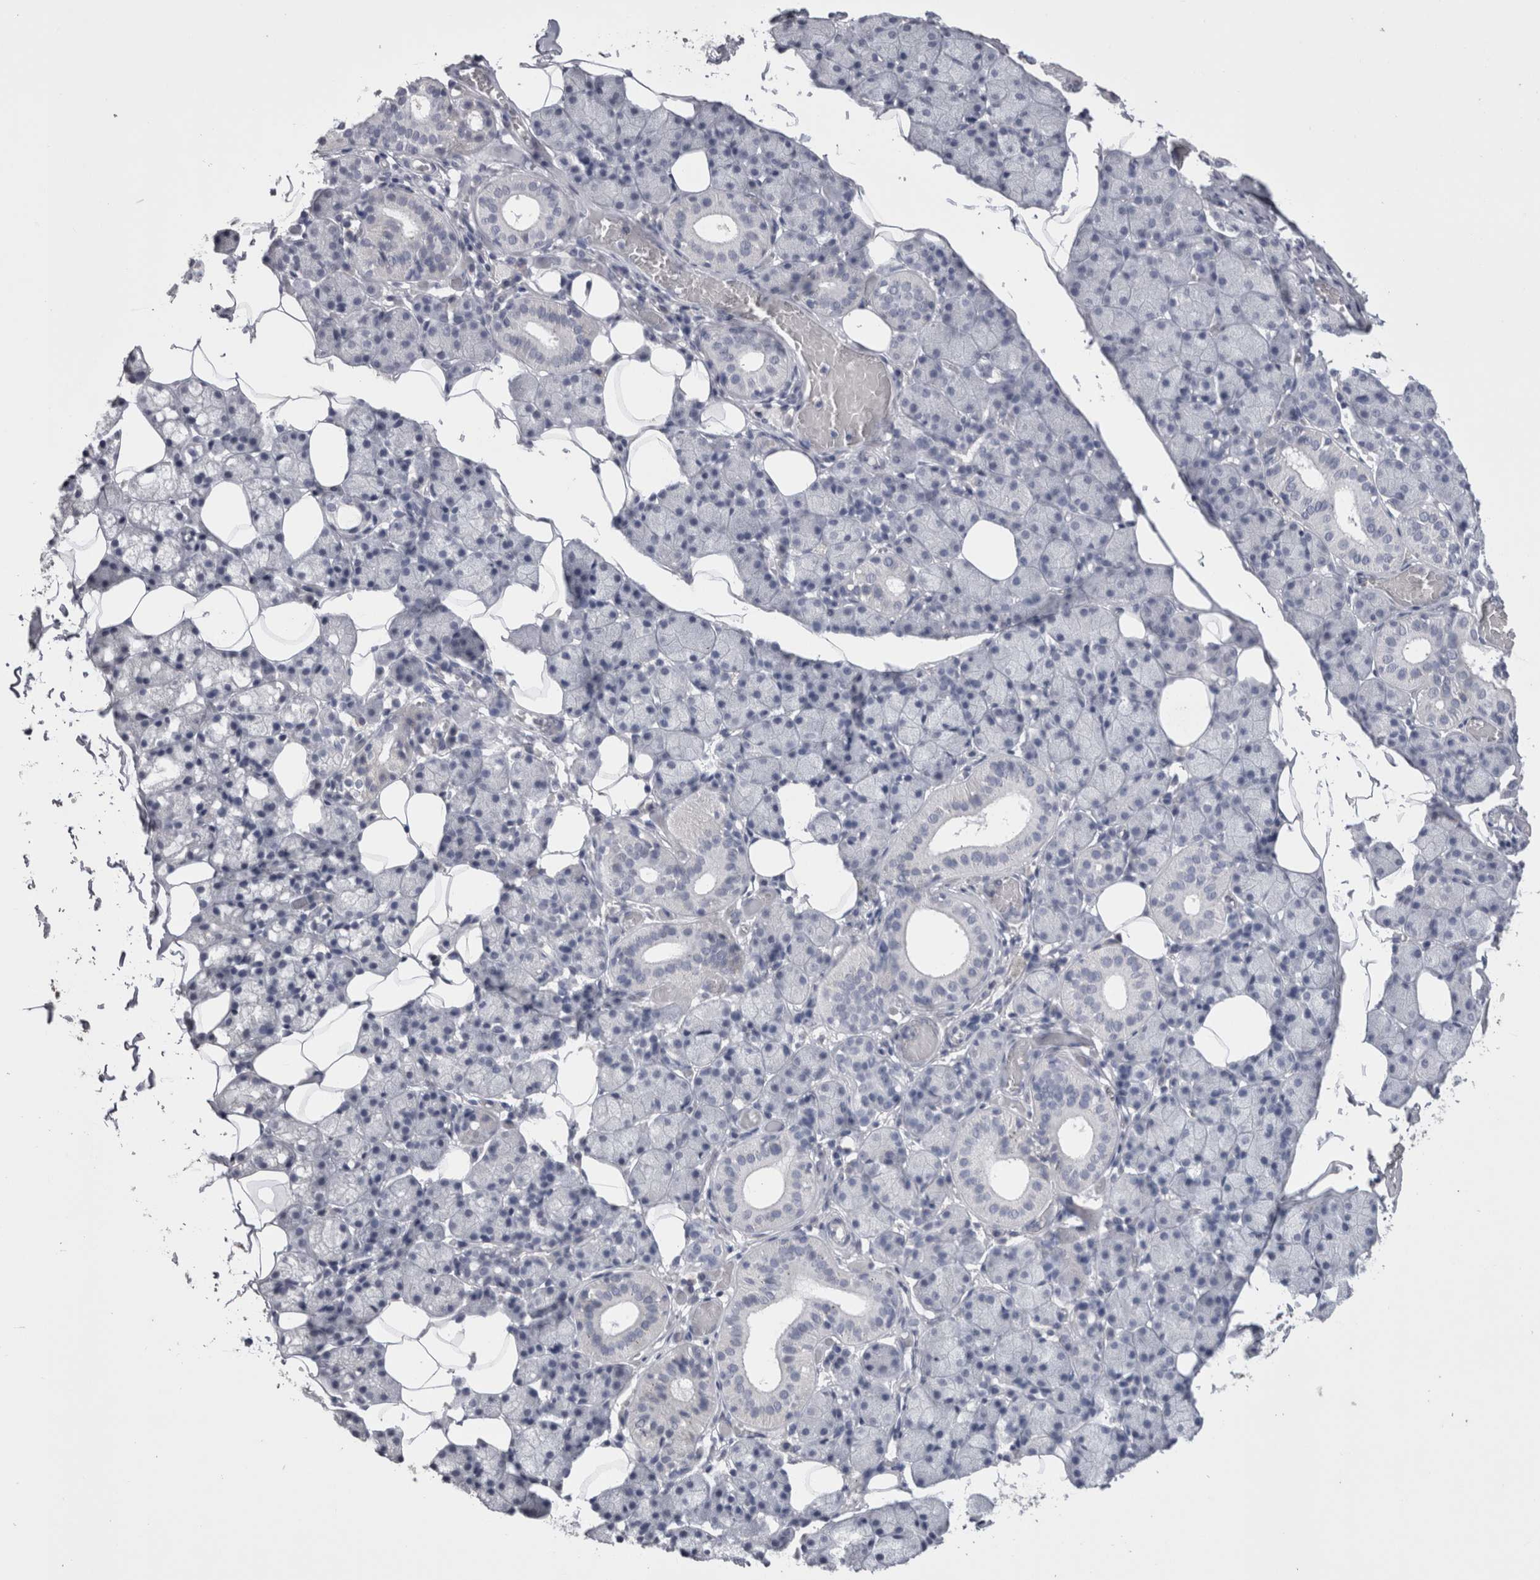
{"staining": {"intensity": "negative", "quantity": "none", "location": "none"}, "tissue": "salivary gland", "cell_type": "Glandular cells", "image_type": "normal", "snomed": [{"axis": "morphology", "description": "Normal tissue, NOS"}, {"axis": "topography", "description": "Salivary gland"}], "caption": "High power microscopy image of an immunohistochemistry histopathology image of normal salivary gland, revealing no significant positivity in glandular cells.", "gene": "CDHR5", "patient": {"sex": "female", "age": 33}}